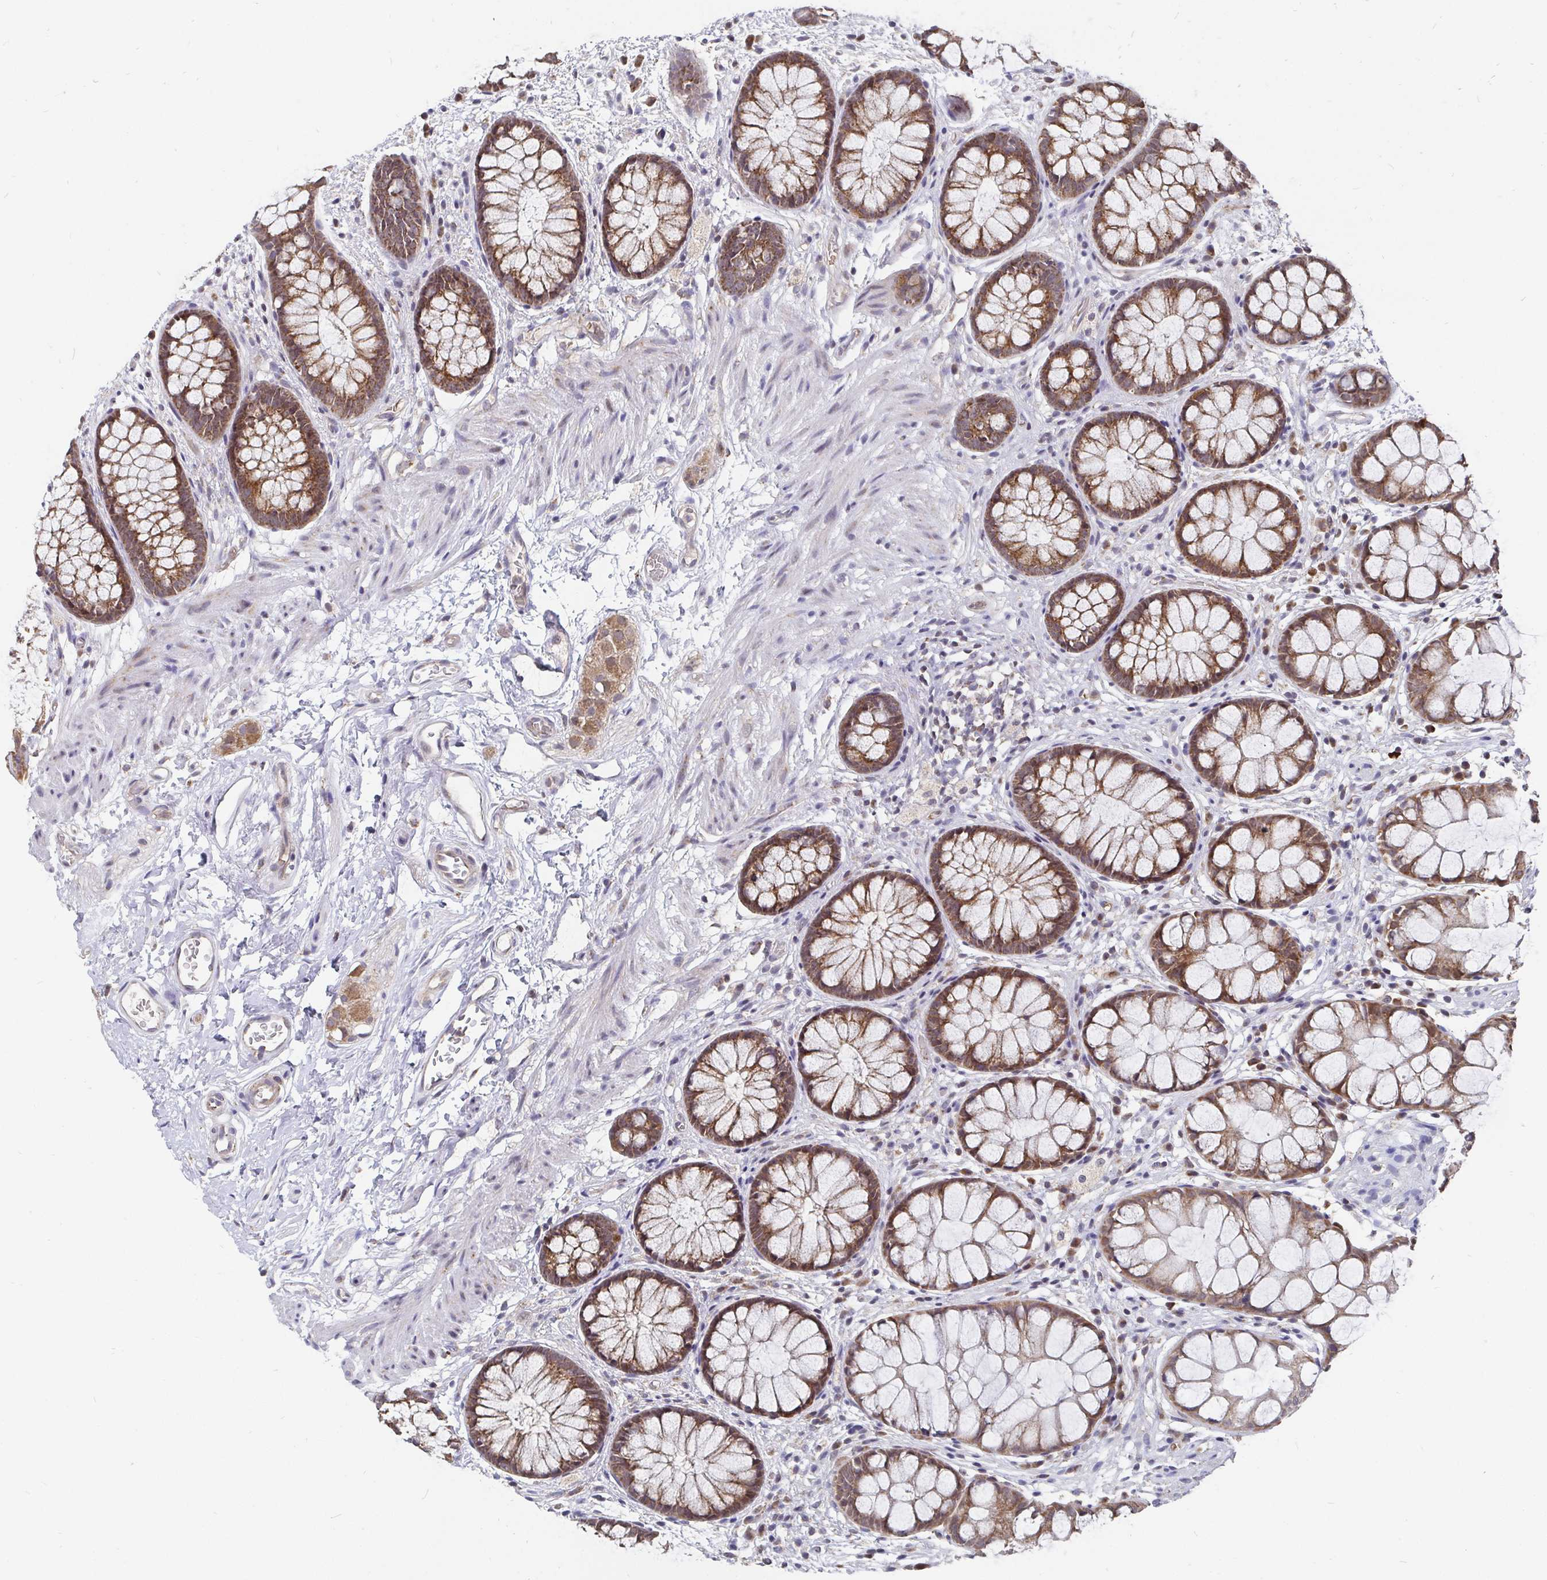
{"staining": {"intensity": "moderate", "quantity": ">75%", "location": "cytoplasmic/membranous"}, "tissue": "rectum", "cell_type": "Glandular cells", "image_type": "normal", "snomed": [{"axis": "morphology", "description": "Normal tissue, NOS"}, {"axis": "topography", "description": "Rectum"}], "caption": "High-power microscopy captured an IHC micrograph of unremarkable rectum, revealing moderate cytoplasmic/membranous positivity in about >75% of glandular cells.", "gene": "PDF", "patient": {"sex": "female", "age": 62}}